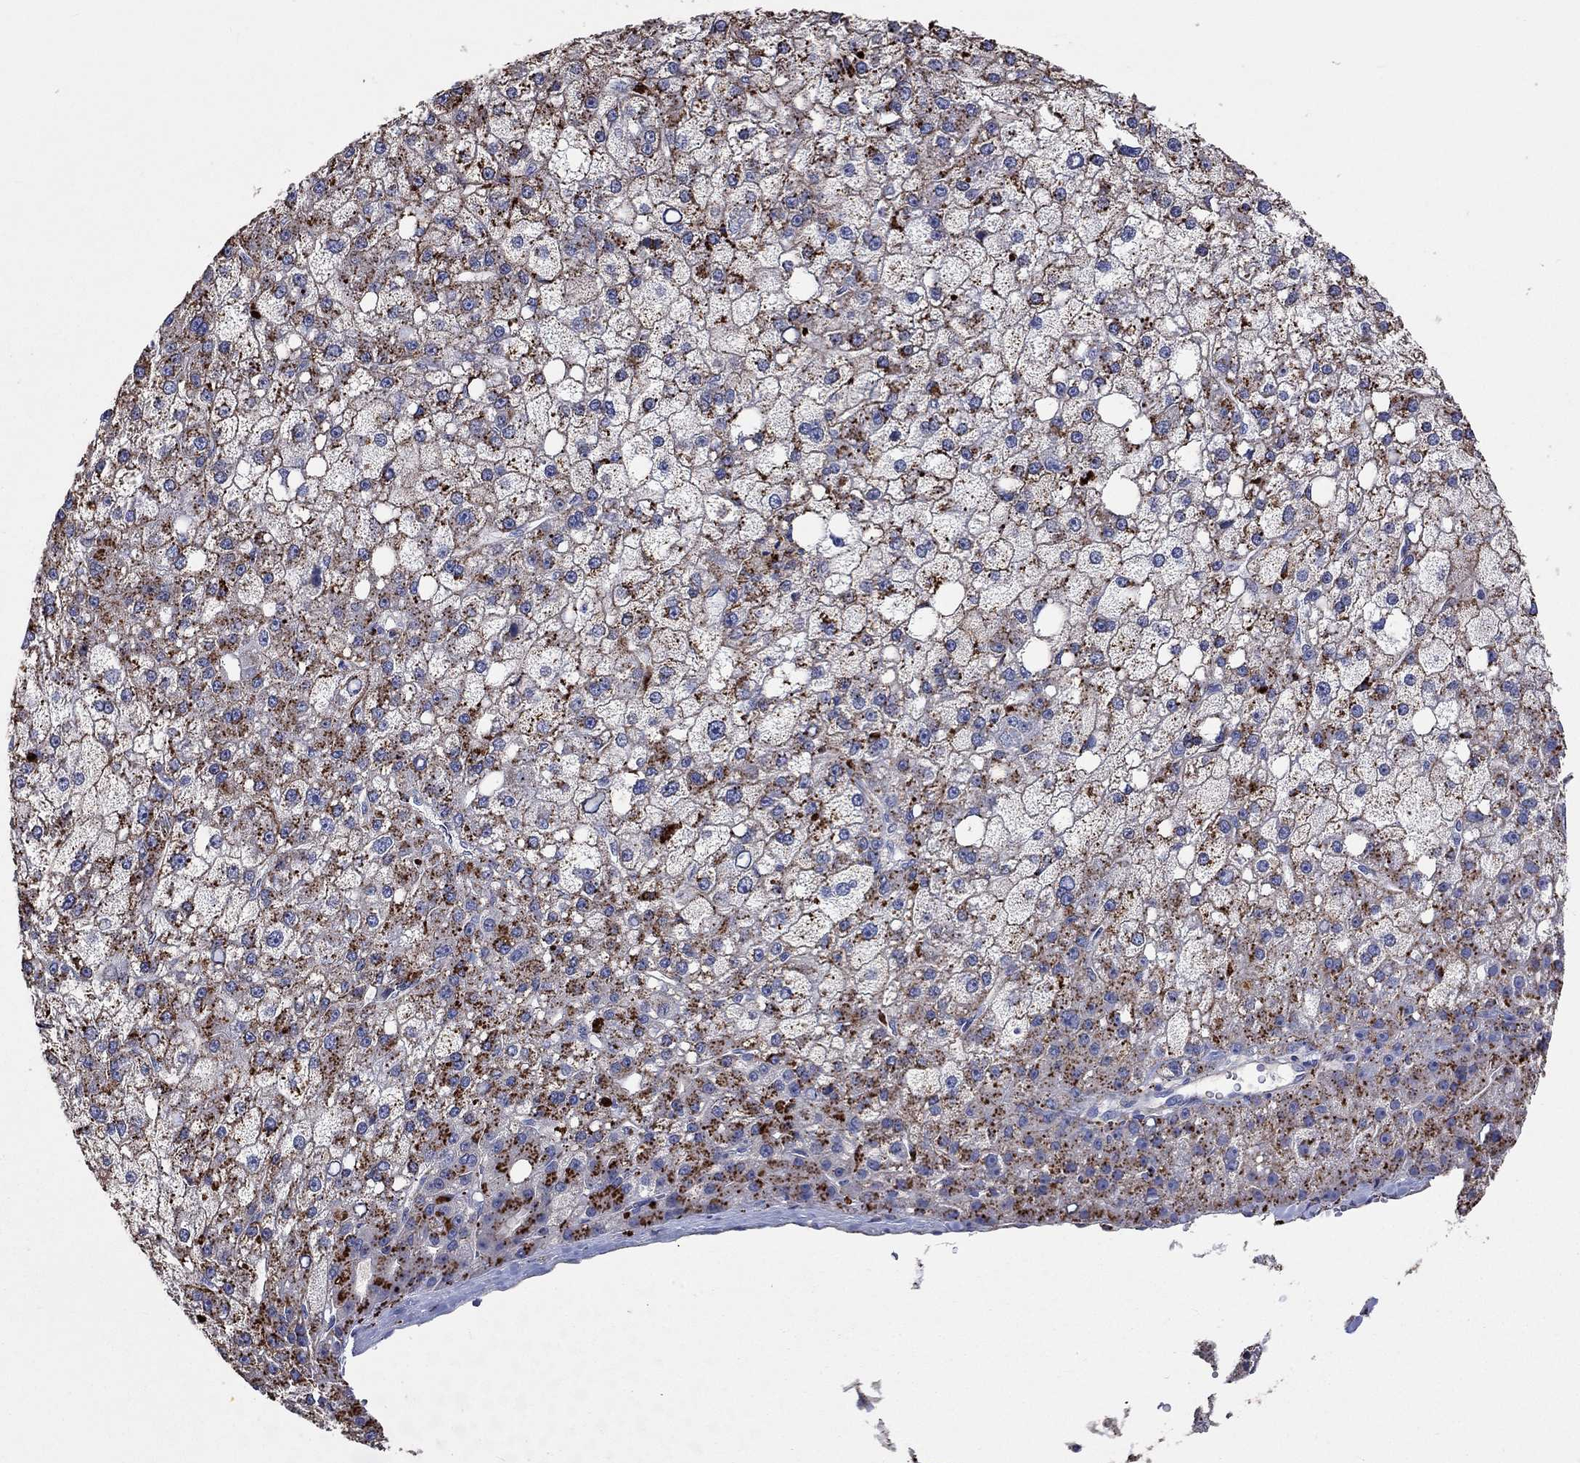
{"staining": {"intensity": "strong", "quantity": ">75%", "location": "cytoplasmic/membranous"}, "tissue": "liver cancer", "cell_type": "Tumor cells", "image_type": "cancer", "snomed": [{"axis": "morphology", "description": "Carcinoma, Hepatocellular, NOS"}, {"axis": "topography", "description": "Liver"}], "caption": "IHC of human liver hepatocellular carcinoma reveals high levels of strong cytoplasmic/membranous expression in about >75% of tumor cells. The staining is performed using DAB (3,3'-diaminobenzidine) brown chromogen to label protein expression. The nuclei are counter-stained blue using hematoxylin.", "gene": "CTSB", "patient": {"sex": "male", "age": 67}}